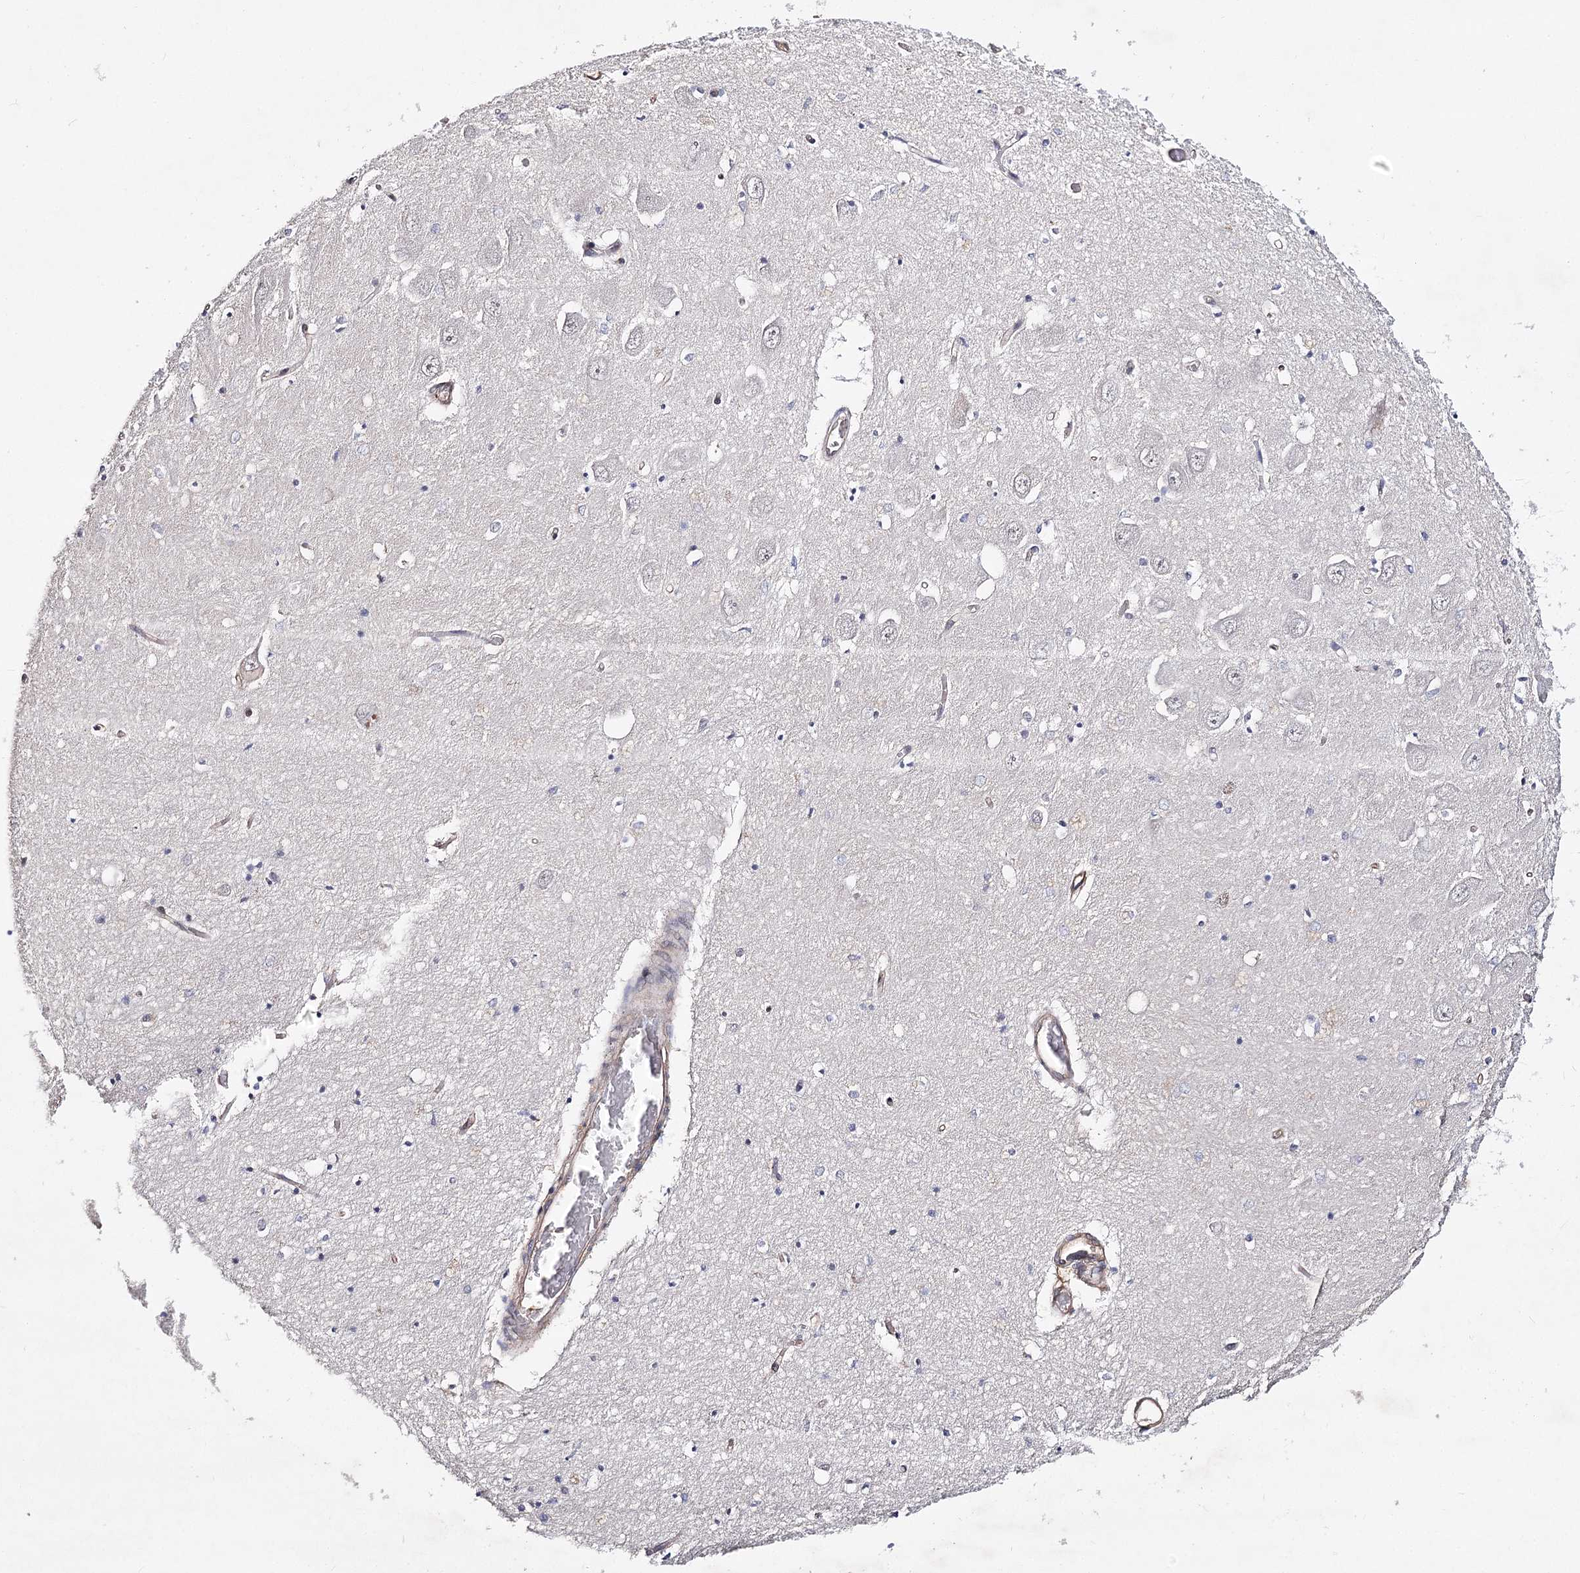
{"staining": {"intensity": "negative", "quantity": "none", "location": "none"}, "tissue": "hippocampus", "cell_type": "Glial cells", "image_type": "normal", "snomed": [{"axis": "morphology", "description": "Normal tissue, NOS"}, {"axis": "topography", "description": "Hippocampus"}], "caption": "A high-resolution image shows immunohistochemistry staining of normal hippocampus, which exhibits no significant staining in glial cells.", "gene": "TMEM218", "patient": {"sex": "male", "age": 70}}